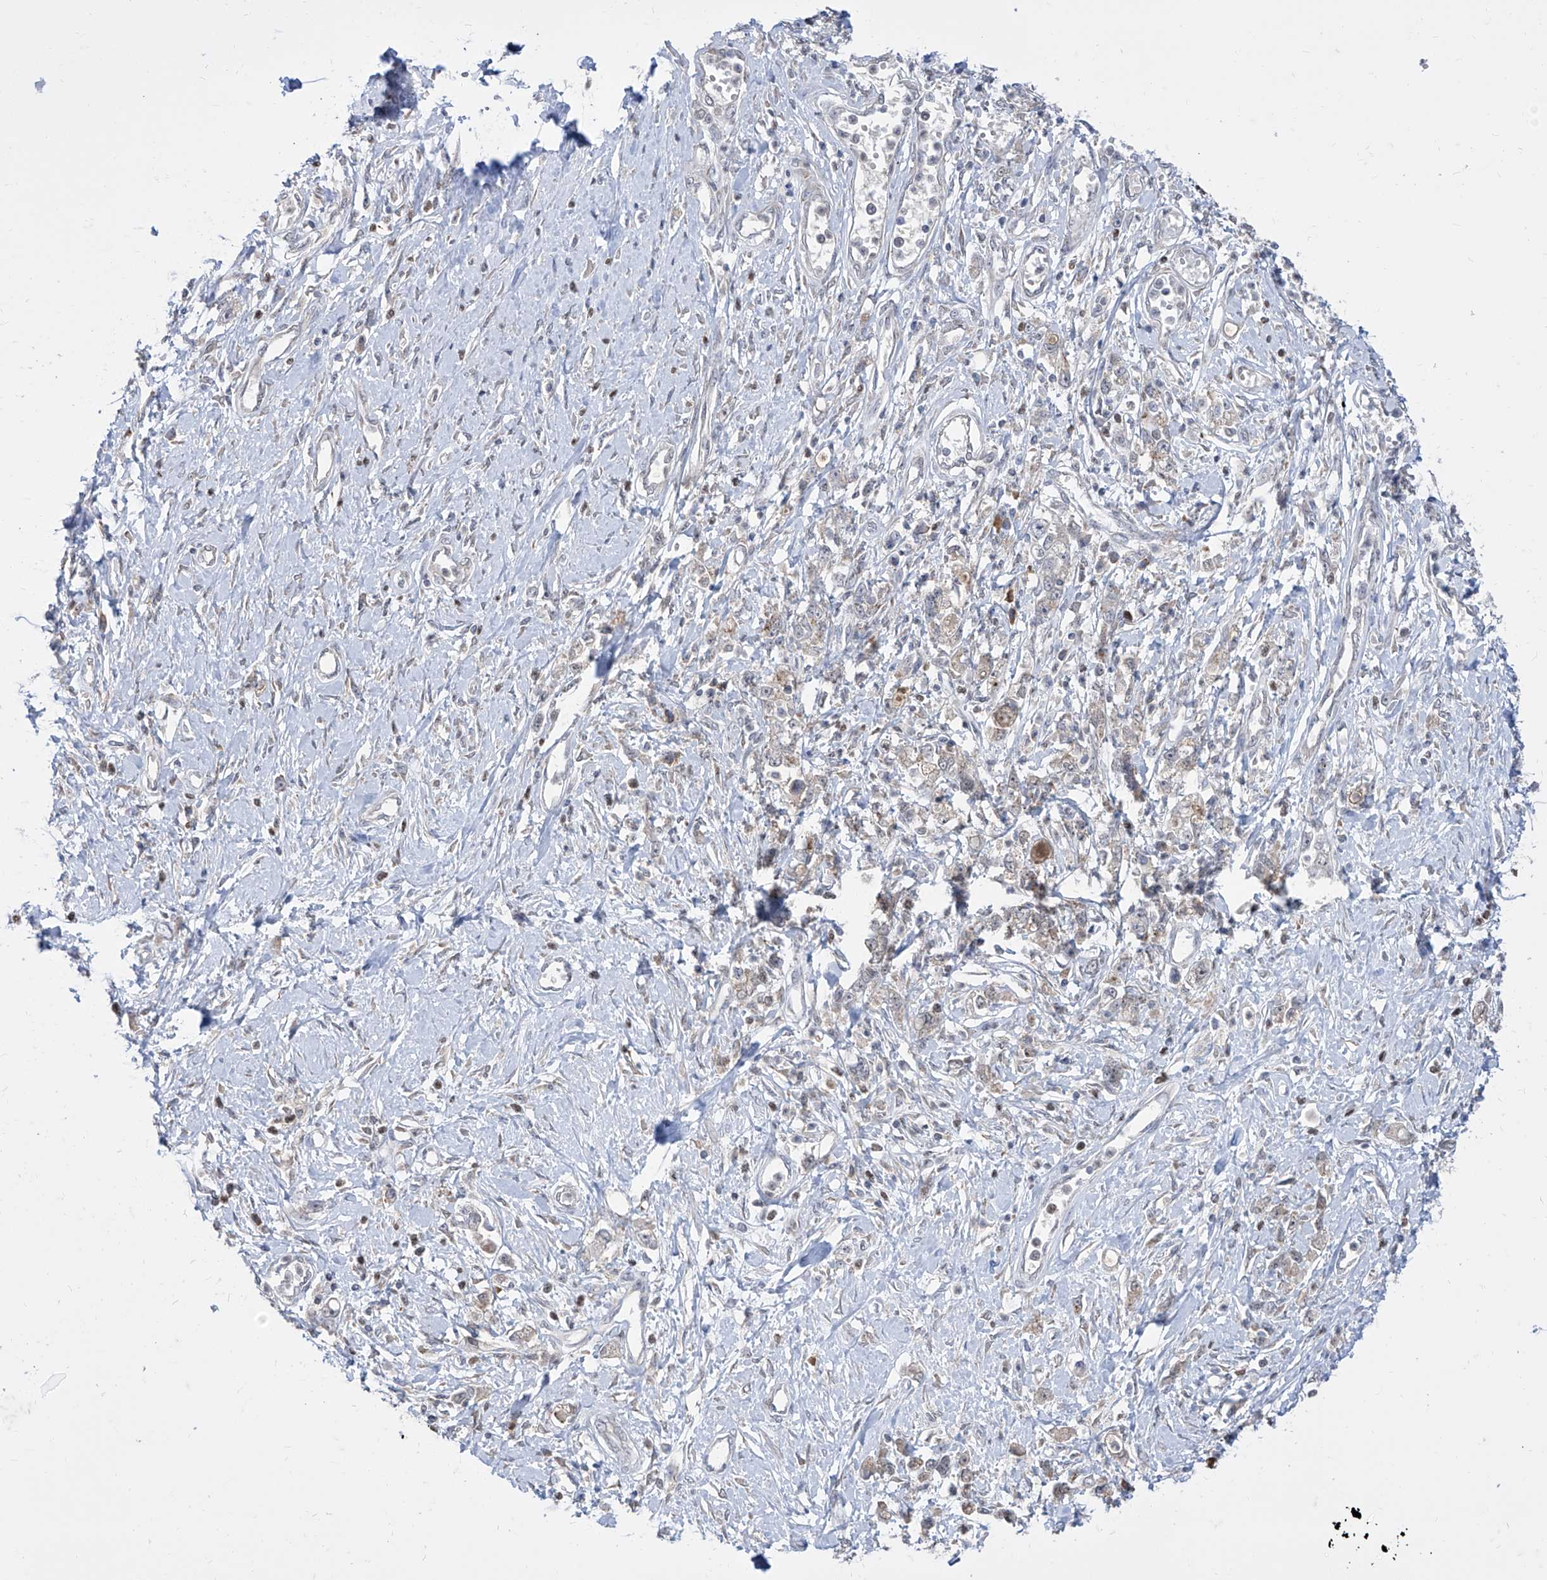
{"staining": {"intensity": "weak", "quantity": "<25%", "location": "cytoplasmic/membranous"}, "tissue": "stomach cancer", "cell_type": "Tumor cells", "image_type": "cancer", "snomed": [{"axis": "morphology", "description": "Adenocarcinoma, NOS"}, {"axis": "topography", "description": "Stomach"}], "caption": "This photomicrograph is of stomach cancer stained with immunohistochemistry (IHC) to label a protein in brown with the nuclei are counter-stained blue. There is no positivity in tumor cells.", "gene": "BROX", "patient": {"sex": "female", "age": 76}}